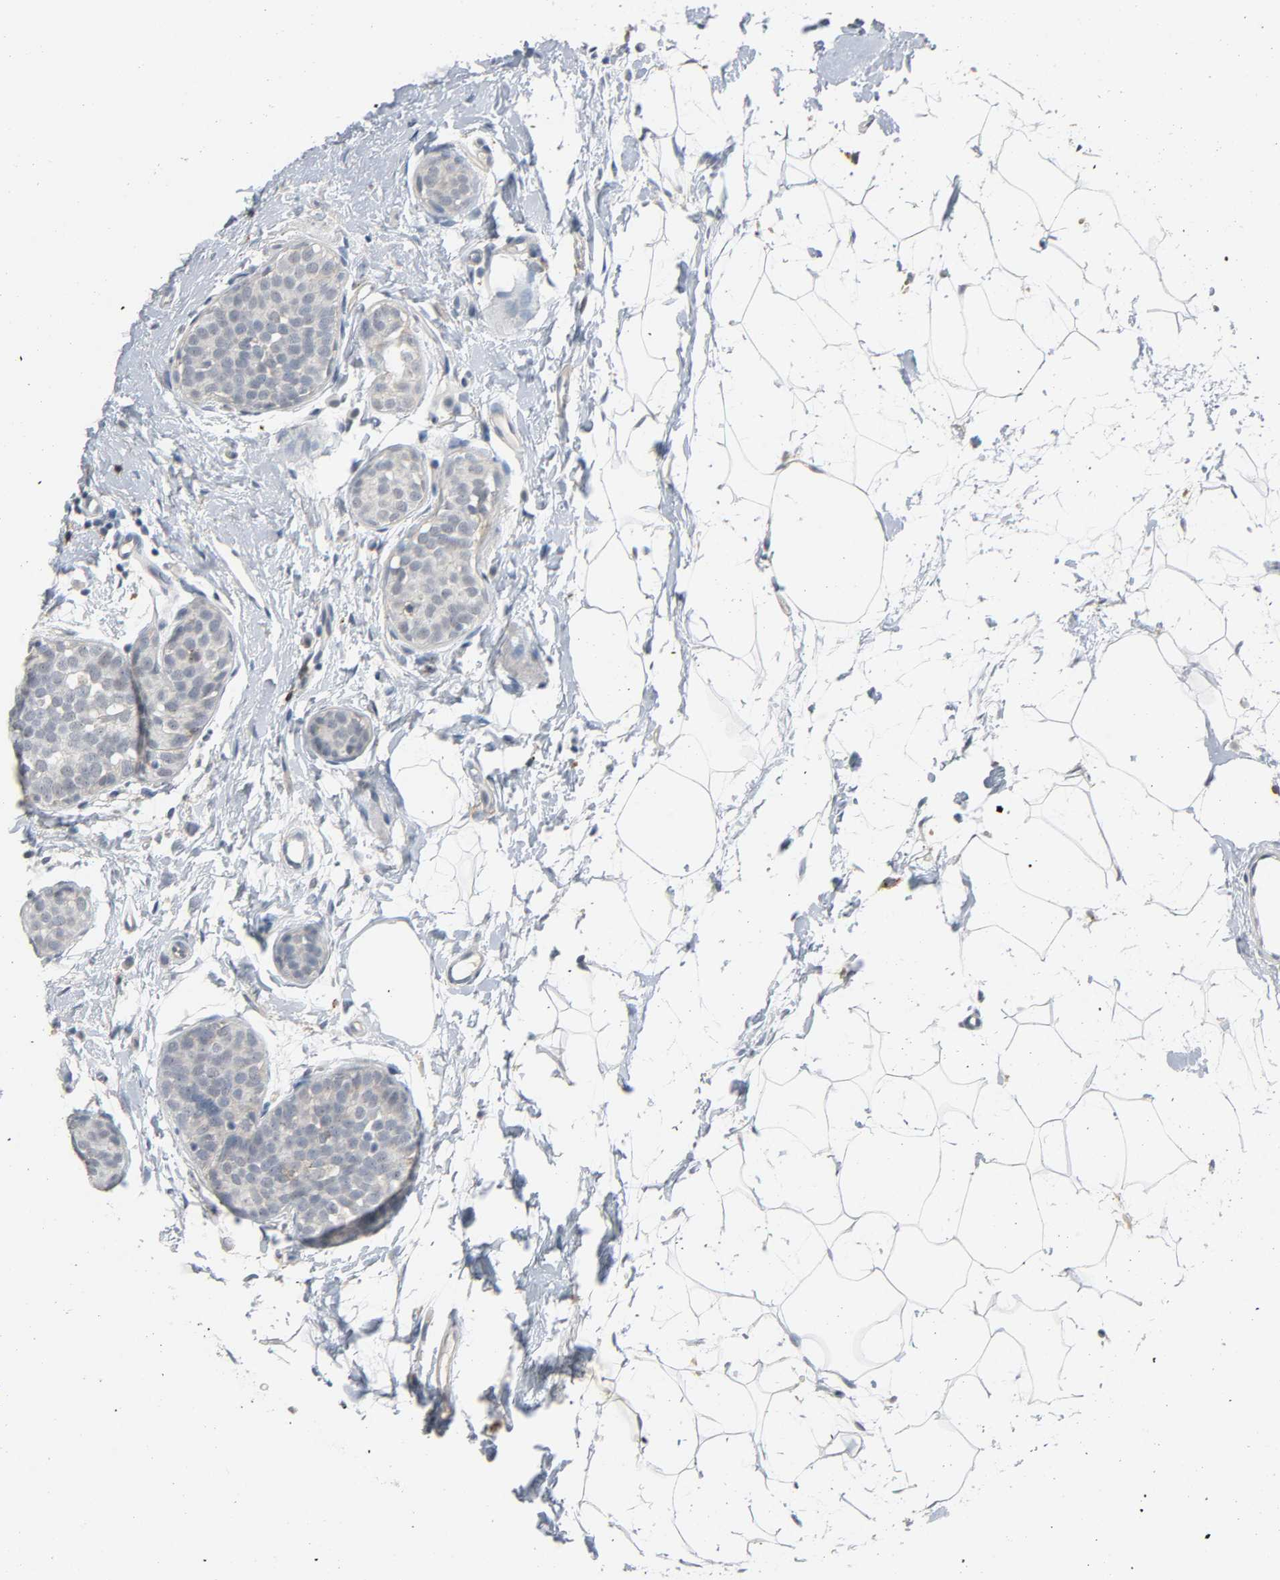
{"staining": {"intensity": "negative", "quantity": "none", "location": "none"}, "tissue": "breast cancer", "cell_type": "Tumor cells", "image_type": "cancer", "snomed": [{"axis": "morphology", "description": "Lobular carcinoma, in situ"}, {"axis": "morphology", "description": "Lobular carcinoma"}, {"axis": "topography", "description": "Breast"}], "caption": "Tumor cells show no significant protein expression in breast cancer (lobular carcinoma in situ).", "gene": "CD4", "patient": {"sex": "female", "age": 41}}